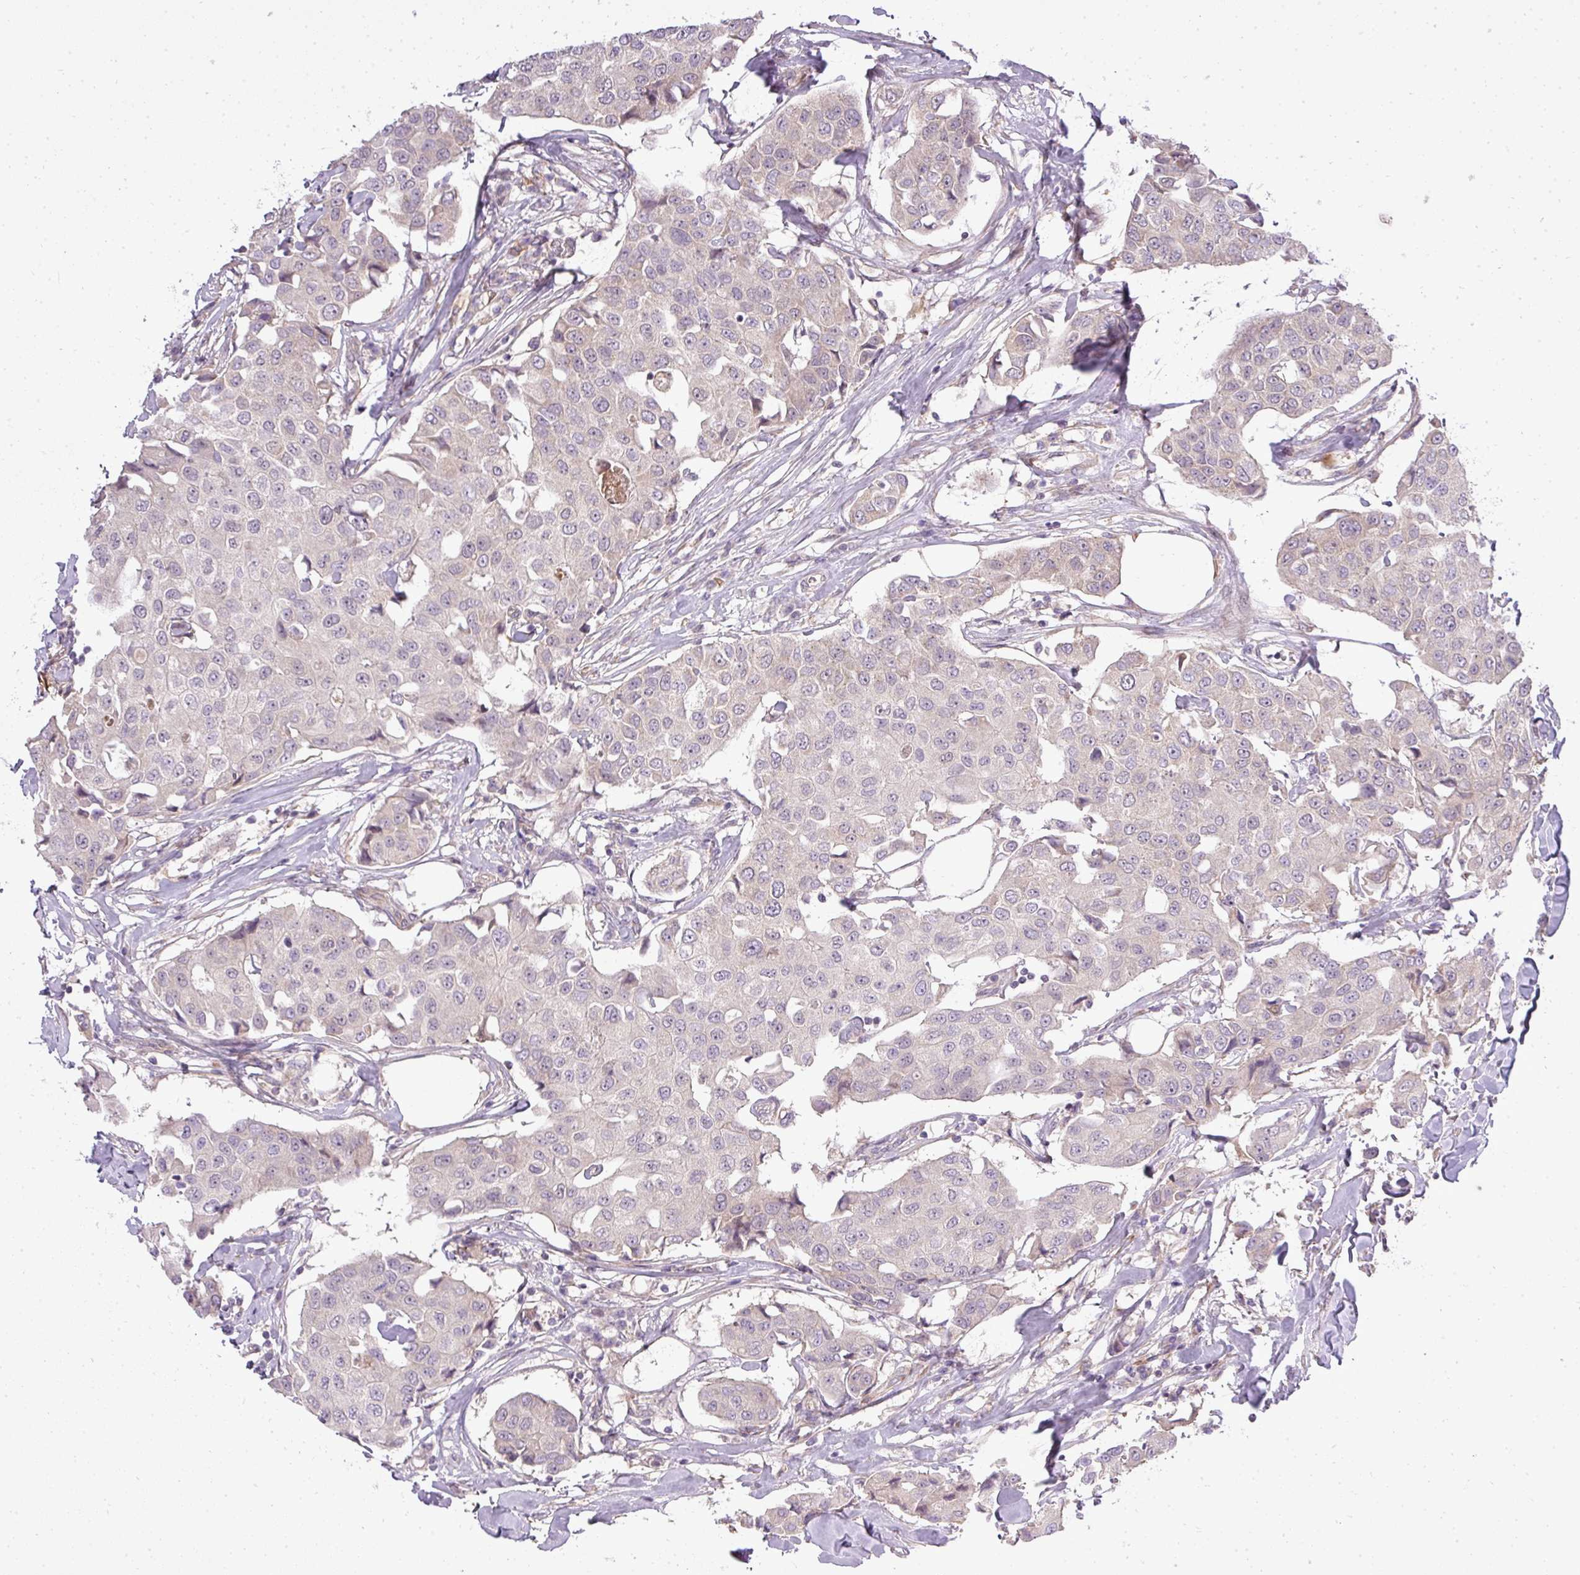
{"staining": {"intensity": "negative", "quantity": "none", "location": "none"}, "tissue": "breast cancer", "cell_type": "Tumor cells", "image_type": "cancer", "snomed": [{"axis": "morphology", "description": "Duct carcinoma"}, {"axis": "topography", "description": "Breast"}], "caption": "There is no significant staining in tumor cells of breast cancer.", "gene": "PDRG1", "patient": {"sex": "female", "age": 80}}